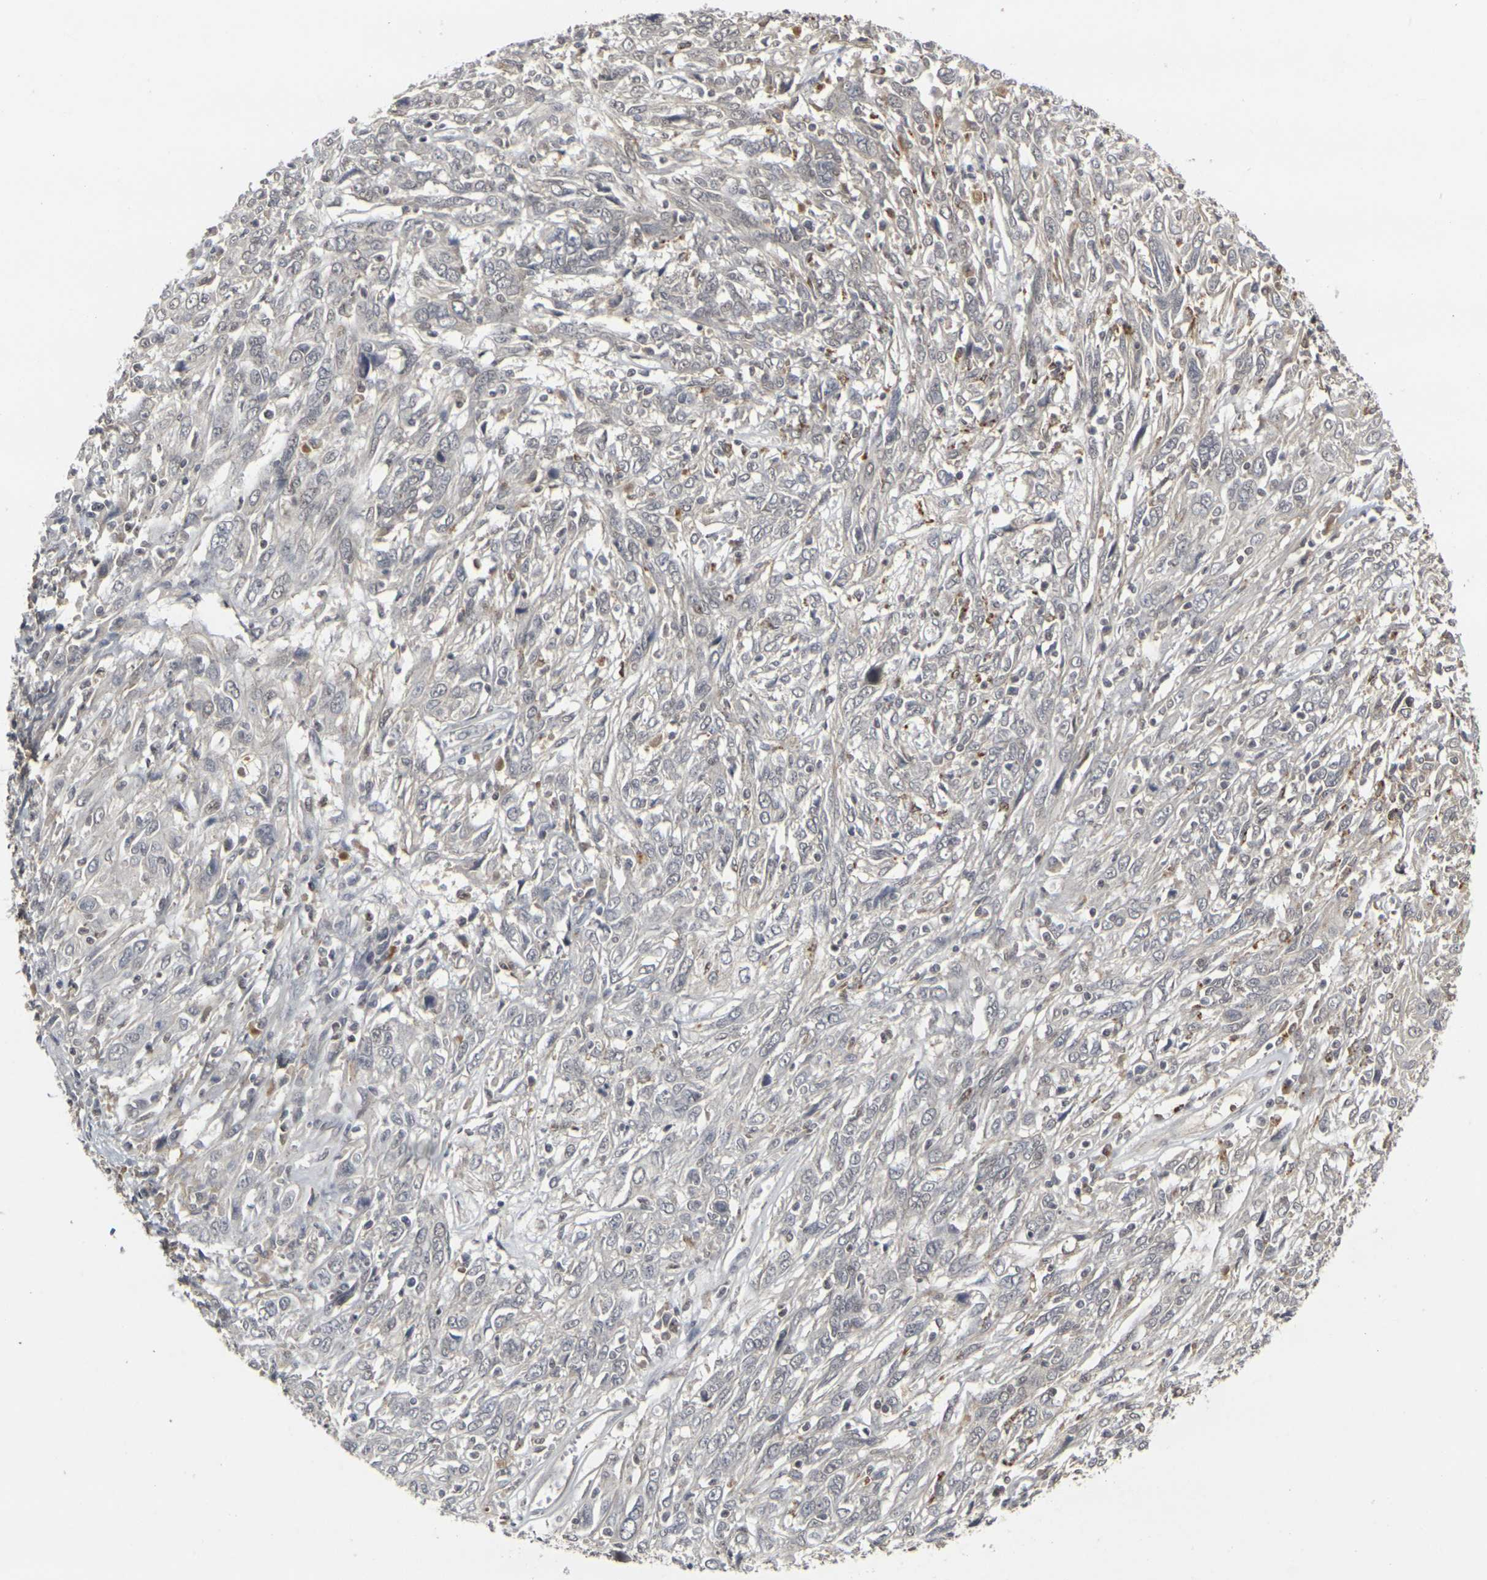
{"staining": {"intensity": "negative", "quantity": "none", "location": "none"}, "tissue": "cervical cancer", "cell_type": "Tumor cells", "image_type": "cancer", "snomed": [{"axis": "morphology", "description": "Squamous cell carcinoma, NOS"}, {"axis": "topography", "description": "Cervix"}], "caption": "DAB (3,3'-diaminobenzidine) immunohistochemical staining of cervical cancer demonstrates no significant positivity in tumor cells.", "gene": "GPR19", "patient": {"sex": "female", "age": 46}}